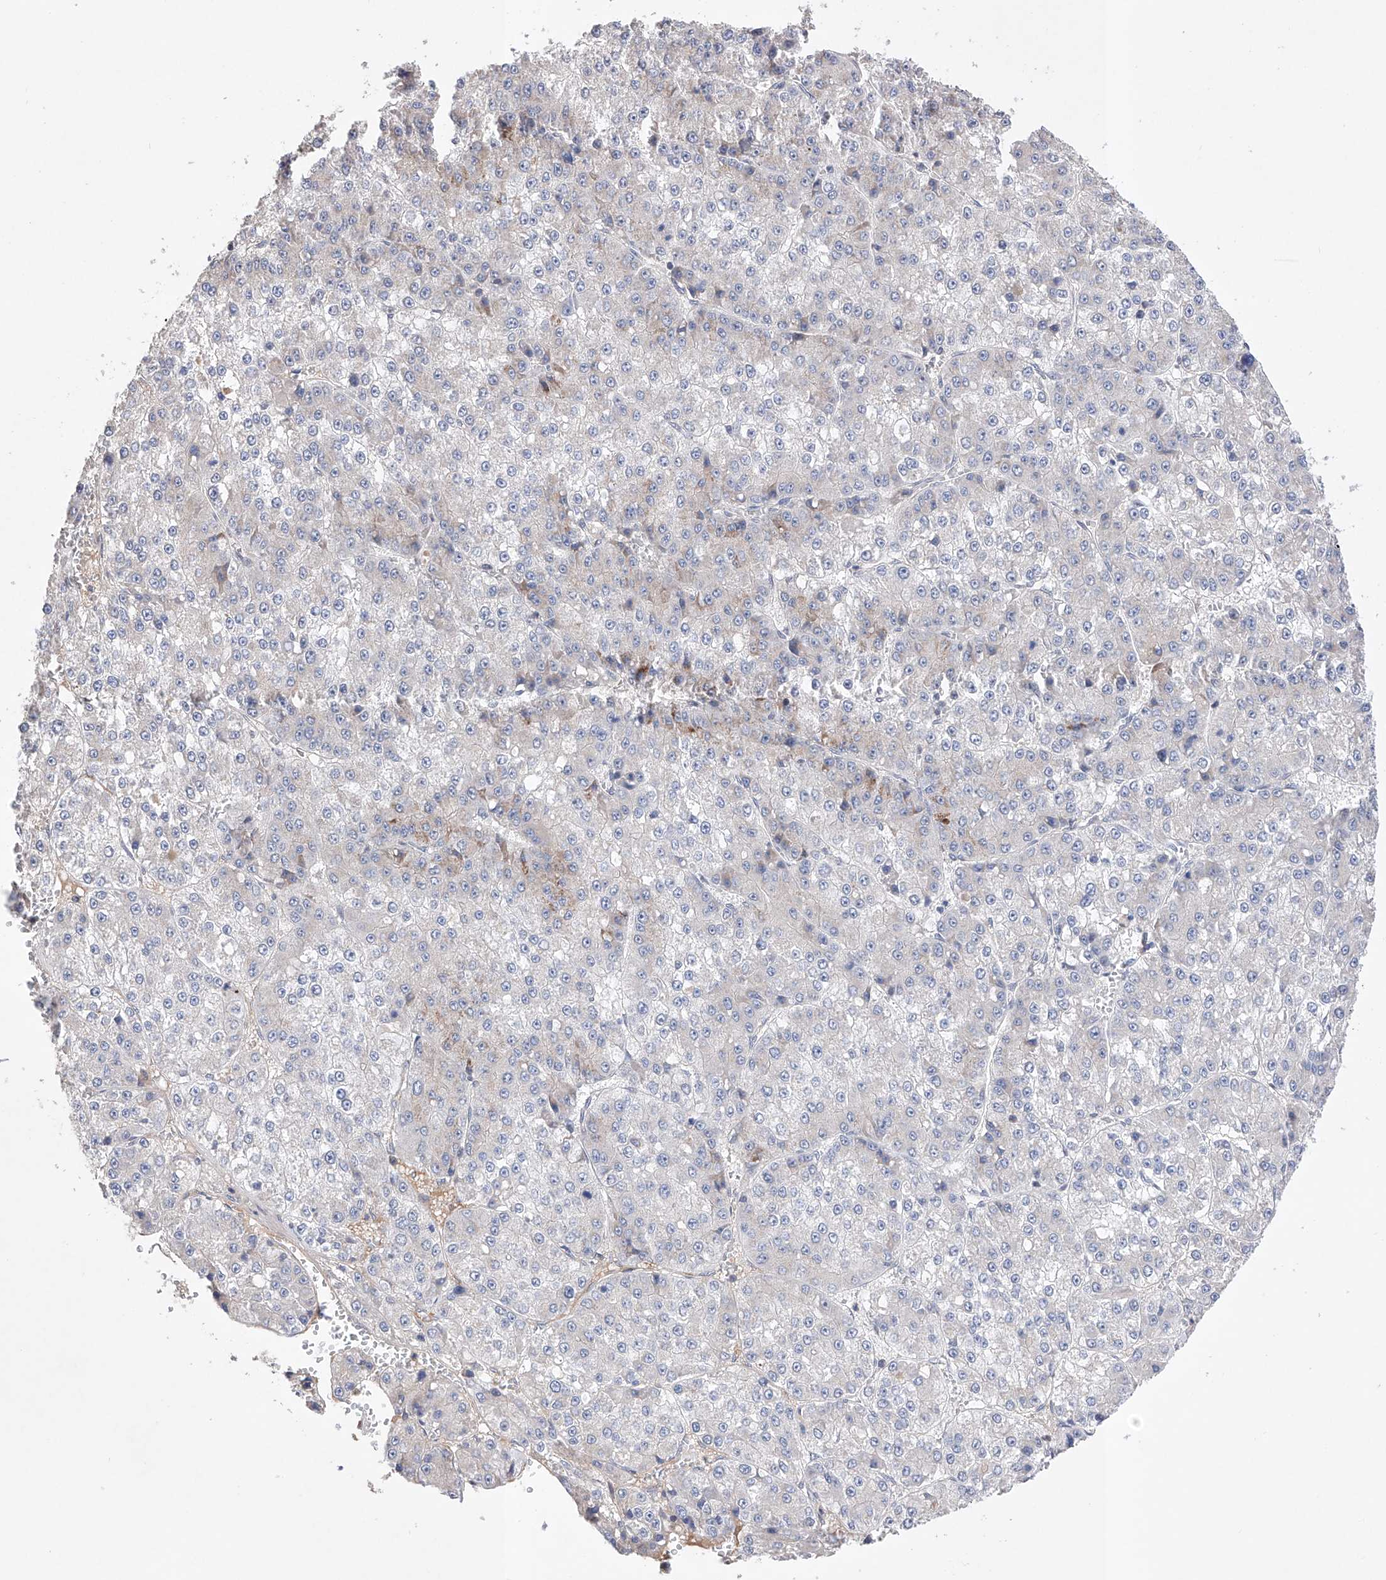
{"staining": {"intensity": "negative", "quantity": "none", "location": "none"}, "tissue": "liver cancer", "cell_type": "Tumor cells", "image_type": "cancer", "snomed": [{"axis": "morphology", "description": "Carcinoma, Hepatocellular, NOS"}, {"axis": "topography", "description": "Liver"}], "caption": "DAB (3,3'-diaminobenzidine) immunohistochemical staining of liver cancer (hepatocellular carcinoma) demonstrates no significant expression in tumor cells.", "gene": "AFG1L", "patient": {"sex": "female", "age": 73}}